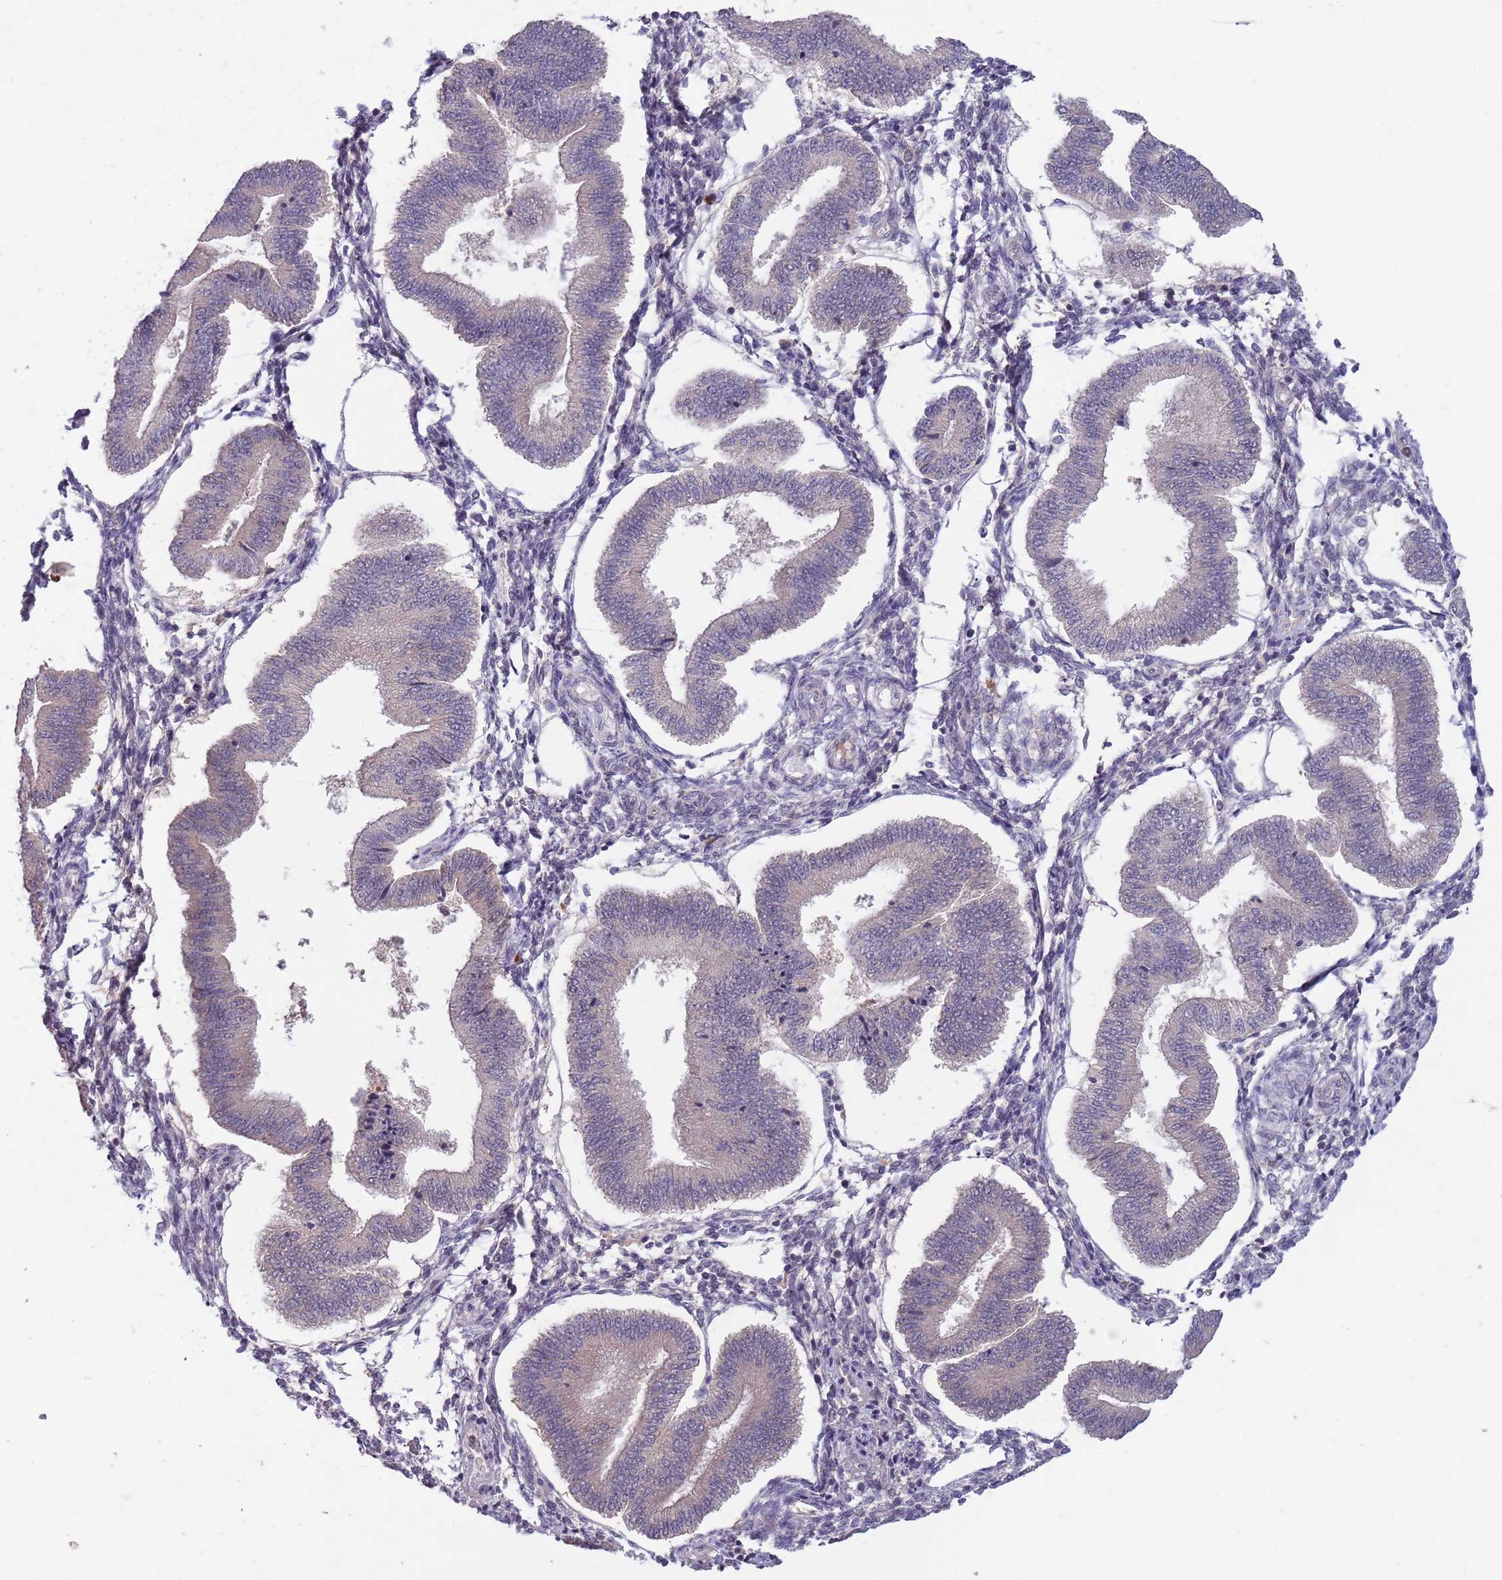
{"staining": {"intensity": "negative", "quantity": "none", "location": "none"}, "tissue": "endometrium", "cell_type": "Cells in endometrial stroma", "image_type": "normal", "snomed": [{"axis": "morphology", "description": "Normal tissue, NOS"}, {"axis": "topography", "description": "Endometrium"}], "caption": "IHC micrograph of unremarkable endometrium: endometrium stained with DAB (3,3'-diaminobenzidine) reveals no significant protein positivity in cells in endometrial stroma. The staining is performed using DAB (3,3'-diaminobenzidine) brown chromogen with nuclei counter-stained in using hematoxylin.", "gene": "TYW1B", "patient": {"sex": "female", "age": 39}}